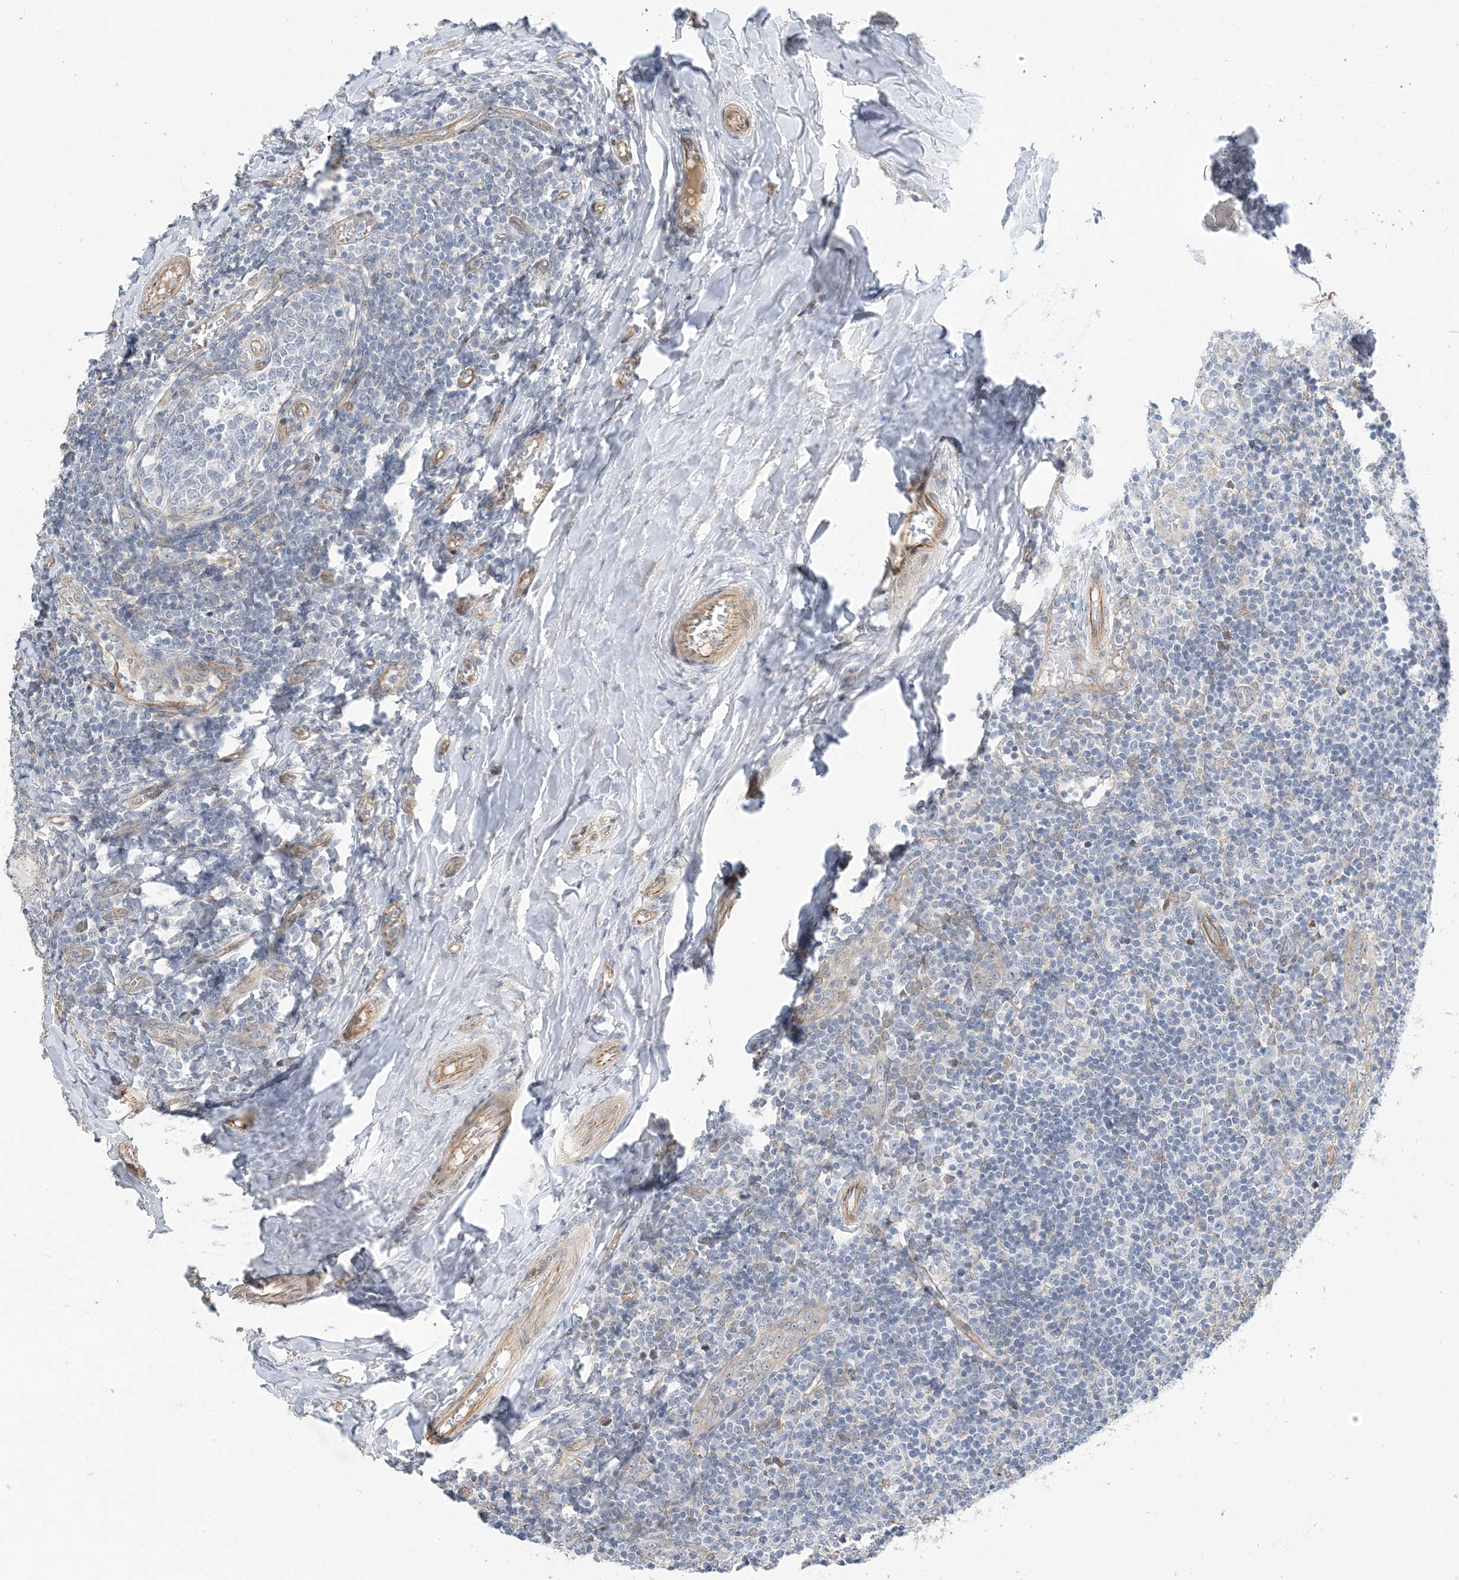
{"staining": {"intensity": "negative", "quantity": "none", "location": "none"}, "tissue": "tonsil", "cell_type": "Germinal center cells", "image_type": "normal", "snomed": [{"axis": "morphology", "description": "Normal tissue, NOS"}, {"axis": "topography", "description": "Tonsil"}], "caption": "The image reveals no staining of germinal center cells in normal tonsil.", "gene": "IL36B", "patient": {"sex": "female", "age": 19}}